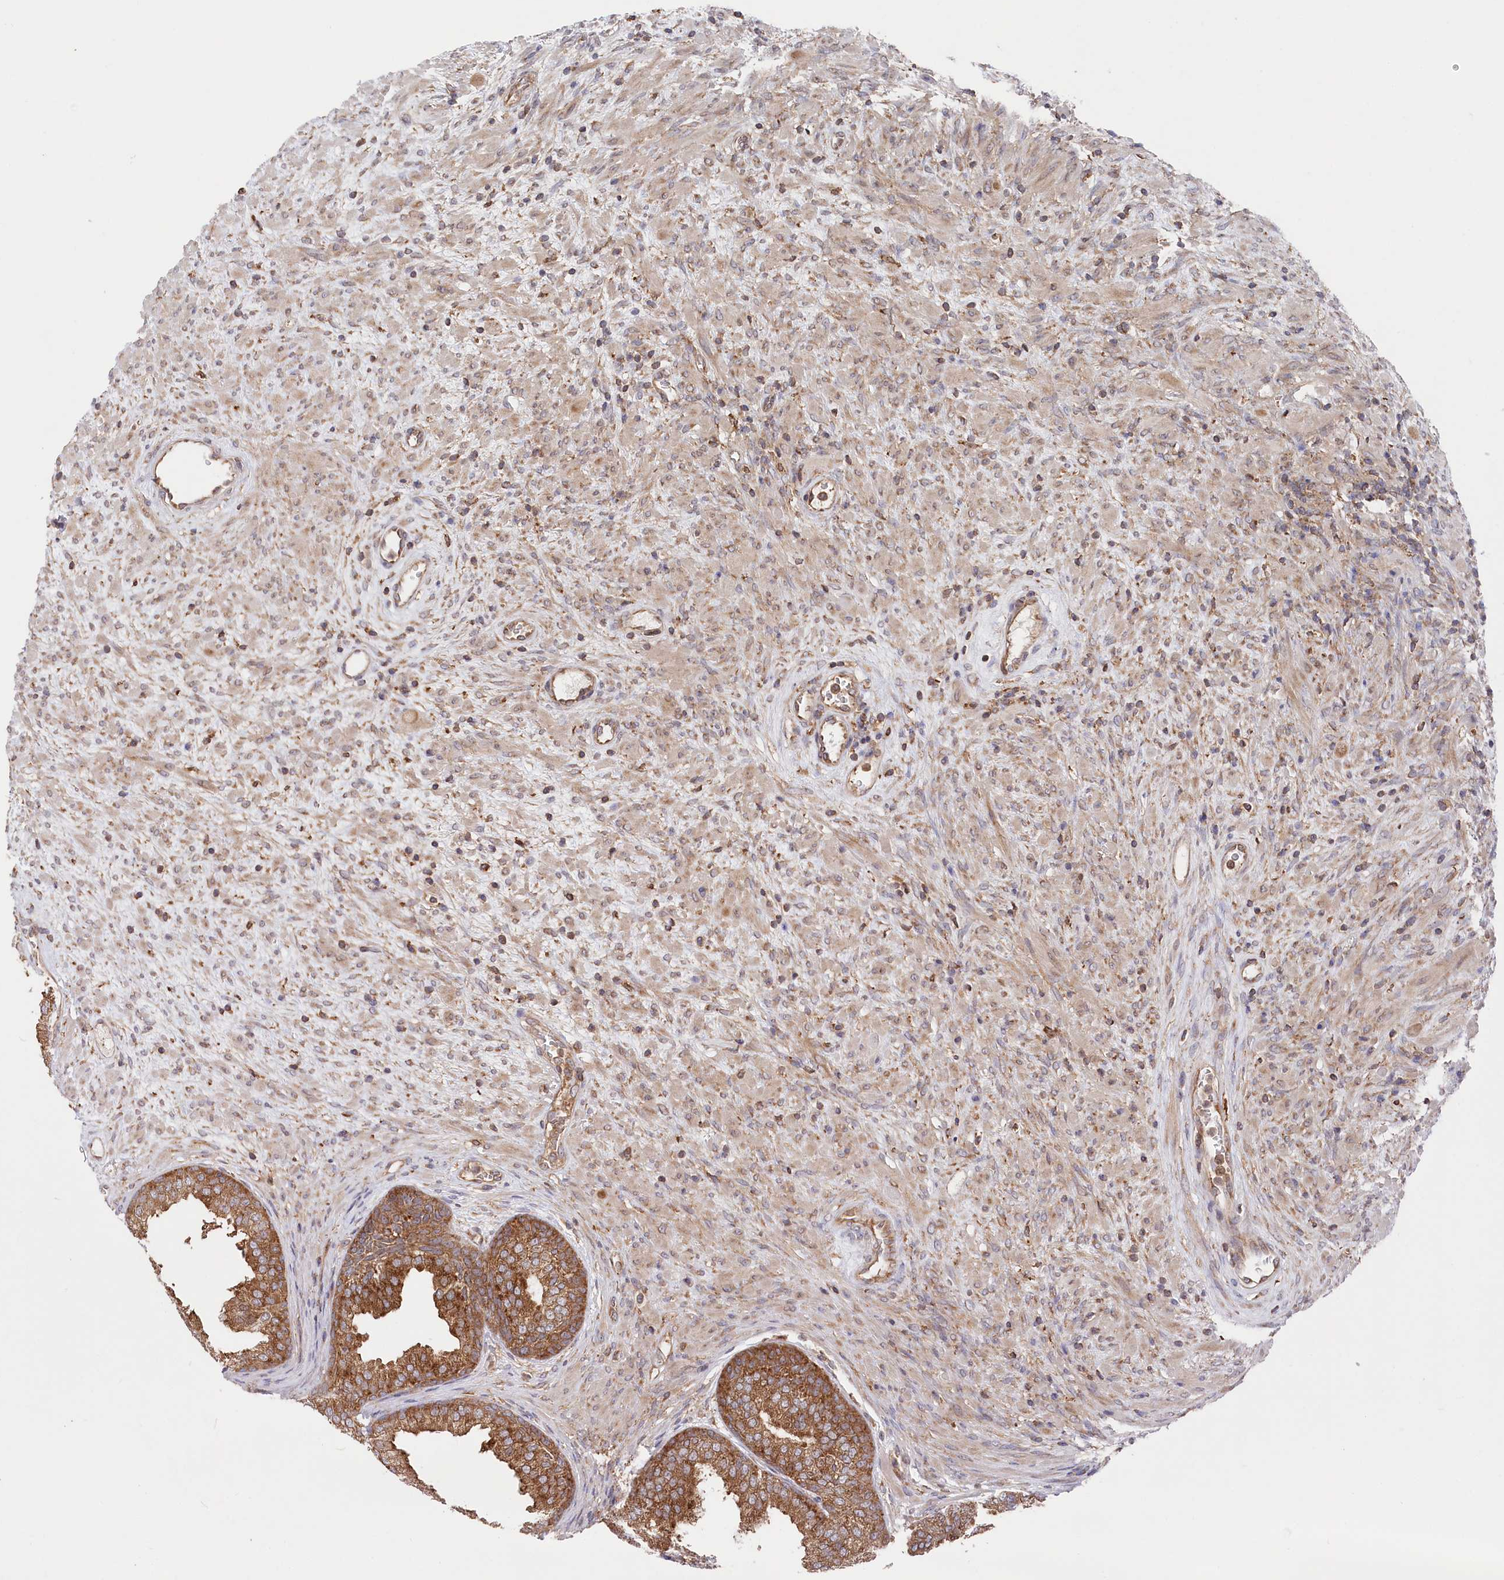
{"staining": {"intensity": "moderate", "quantity": ">75%", "location": "cytoplasmic/membranous"}, "tissue": "prostate", "cell_type": "Glandular cells", "image_type": "normal", "snomed": [{"axis": "morphology", "description": "Normal tissue, NOS"}, {"axis": "topography", "description": "Prostate"}], "caption": "Immunohistochemistry photomicrograph of normal prostate: prostate stained using IHC reveals medium levels of moderate protein expression localized specifically in the cytoplasmic/membranous of glandular cells, appearing as a cytoplasmic/membranous brown color.", "gene": "PPP1R21", "patient": {"sex": "male", "age": 76}}